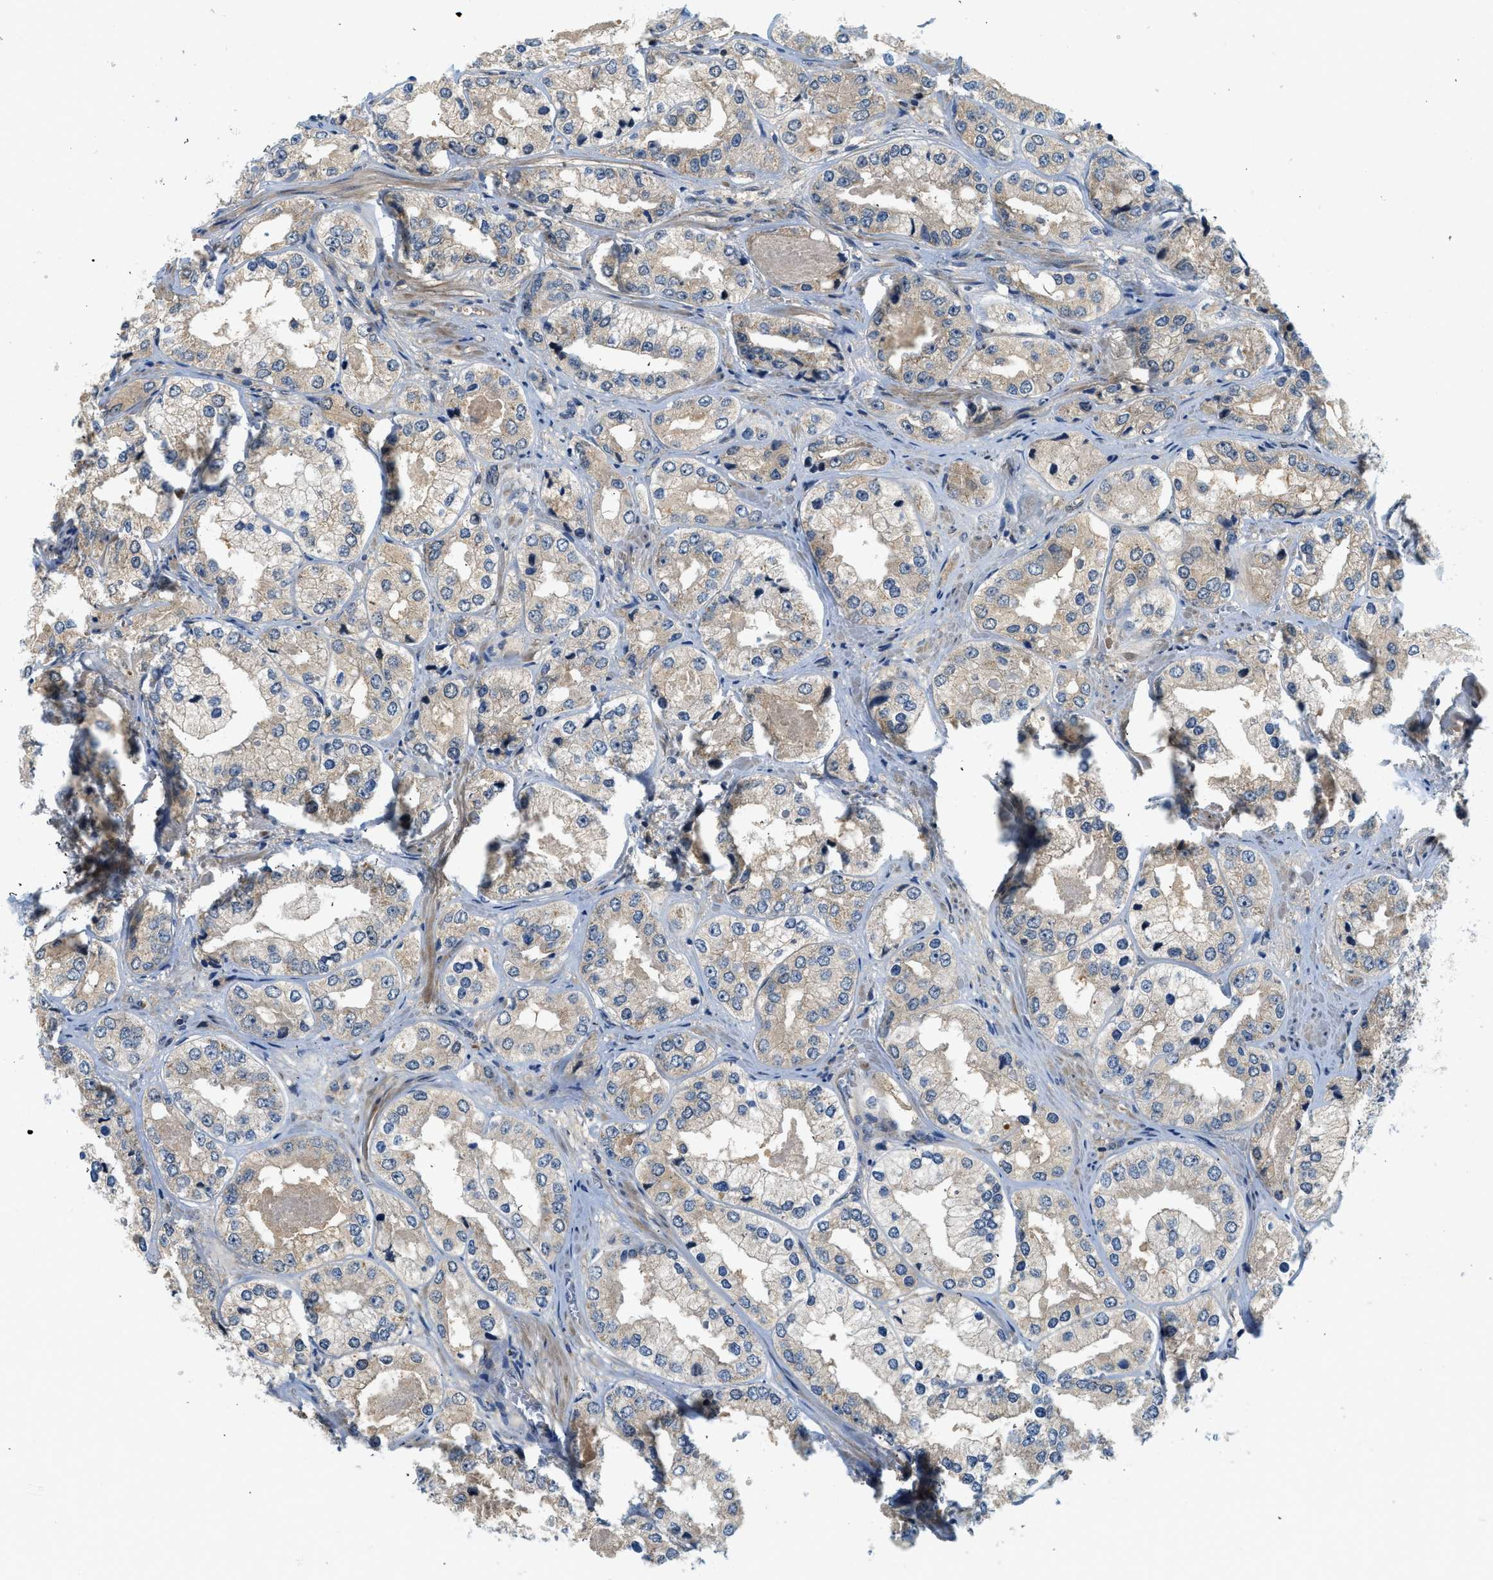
{"staining": {"intensity": "weak", "quantity": "25%-75%", "location": "cytoplasmic/membranous"}, "tissue": "prostate cancer", "cell_type": "Tumor cells", "image_type": "cancer", "snomed": [{"axis": "morphology", "description": "Adenocarcinoma, High grade"}, {"axis": "topography", "description": "Prostate"}], "caption": "Prostate cancer (adenocarcinoma (high-grade)) stained for a protein (brown) exhibits weak cytoplasmic/membranous positive expression in about 25%-75% of tumor cells.", "gene": "KCNK1", "patient": {"sex": "male", "age": 61}}